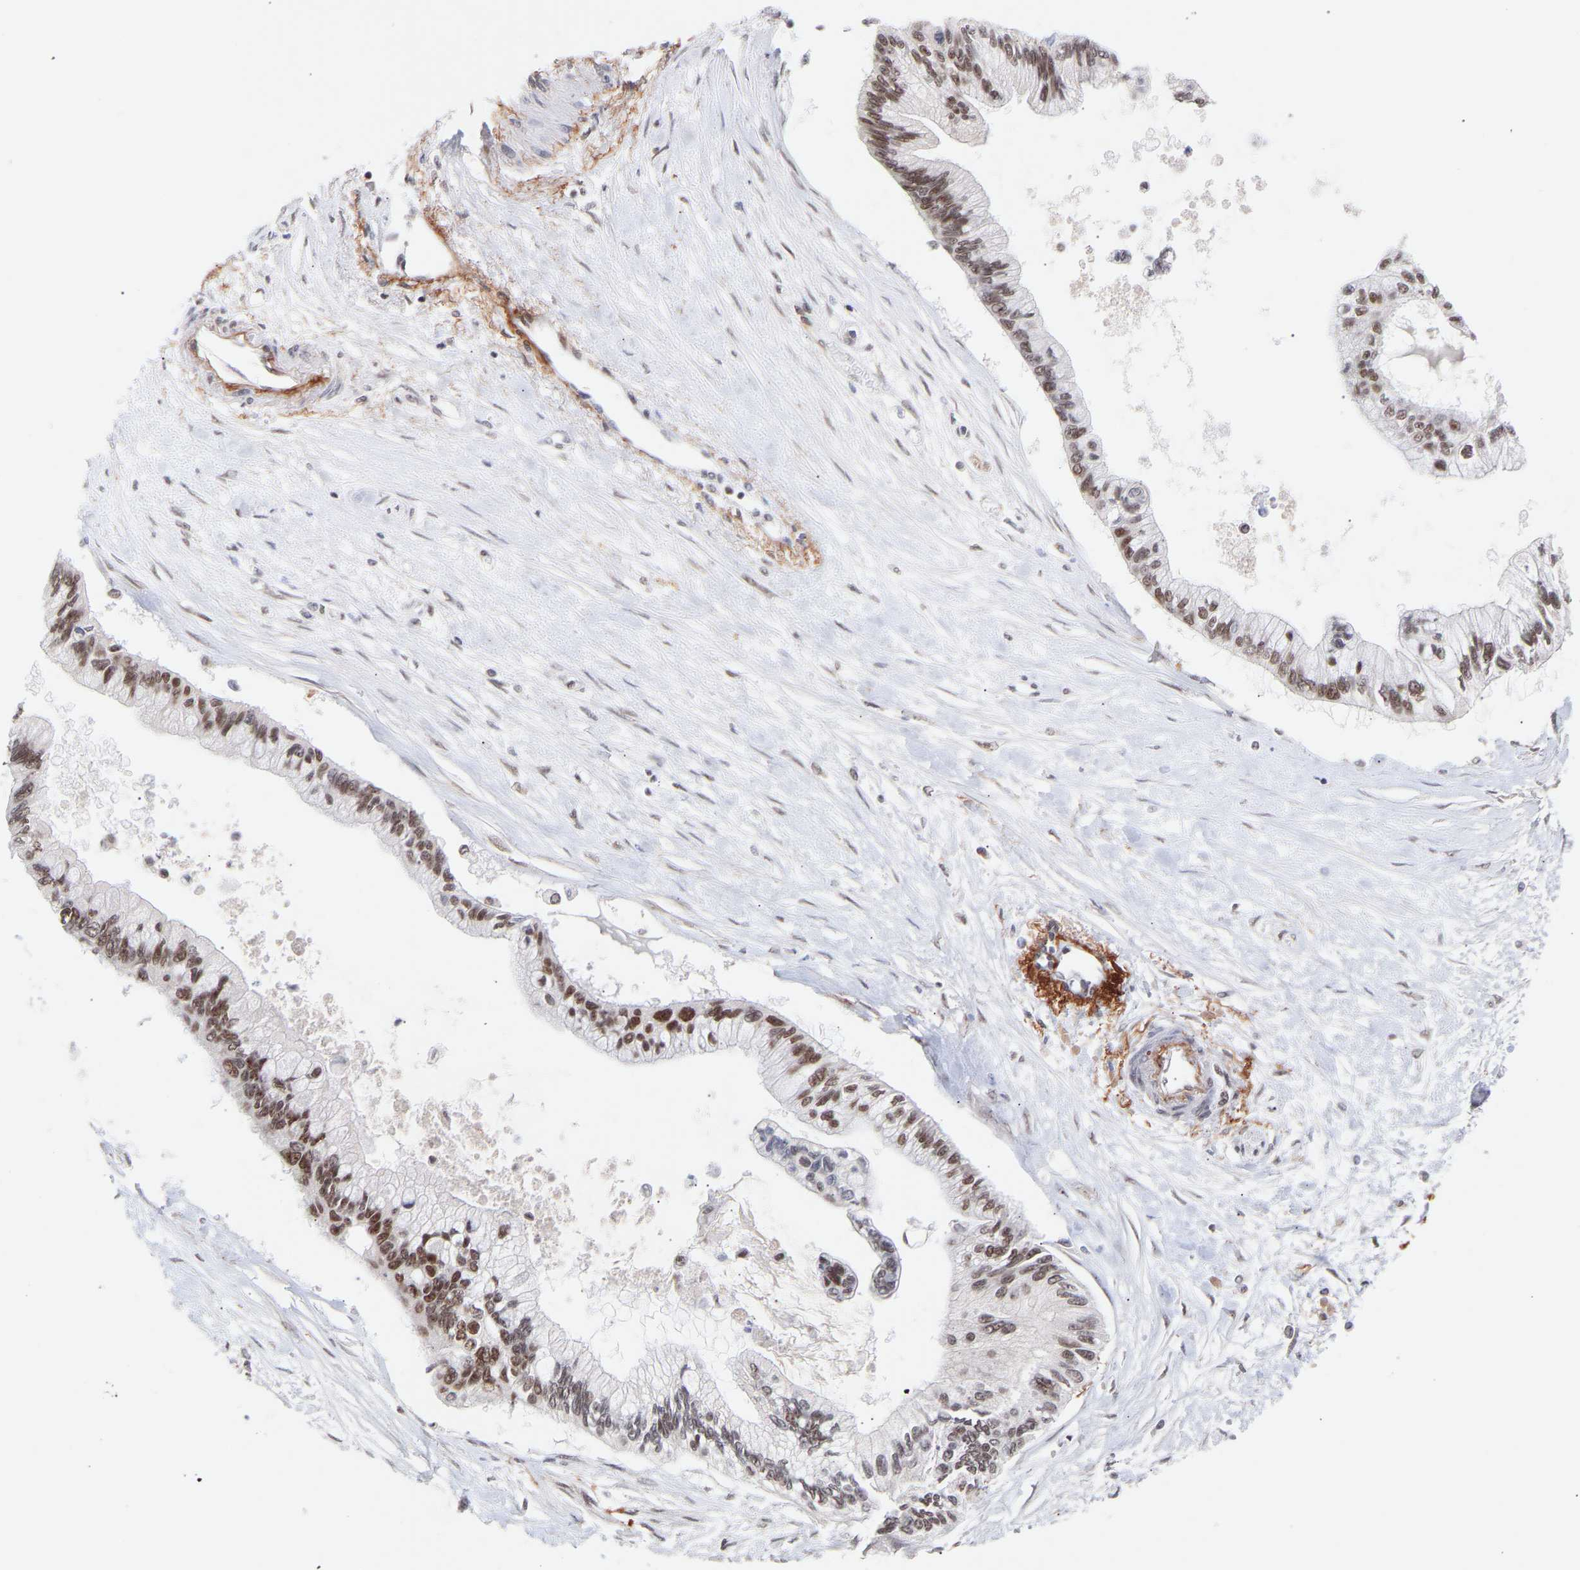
{"staining": {"intensity": "moderate", "quantity": ">75%", "location": "nuclear"}, "tissue": "pancreatic cancer", "cell_type": "Tumor cells", "image_type": "cancer", "snomed": [{"axis": "morphology", "description": "Adenocarcinoma, NOS"}, {"axis": "topography", "description": "Pancreas"}], "caption": "The image reveals a brown stain indicating the presence of a protein in the nuclear of tumor cells in pancreatic cancer (adenocarcinoma). The staining is performed using DAB brown chromogen to label protein expression. The nuclei are counter-stained blue using hematoxylin.", "gene": "RBM15", "patient": {"sex": "female", "age": 77}}